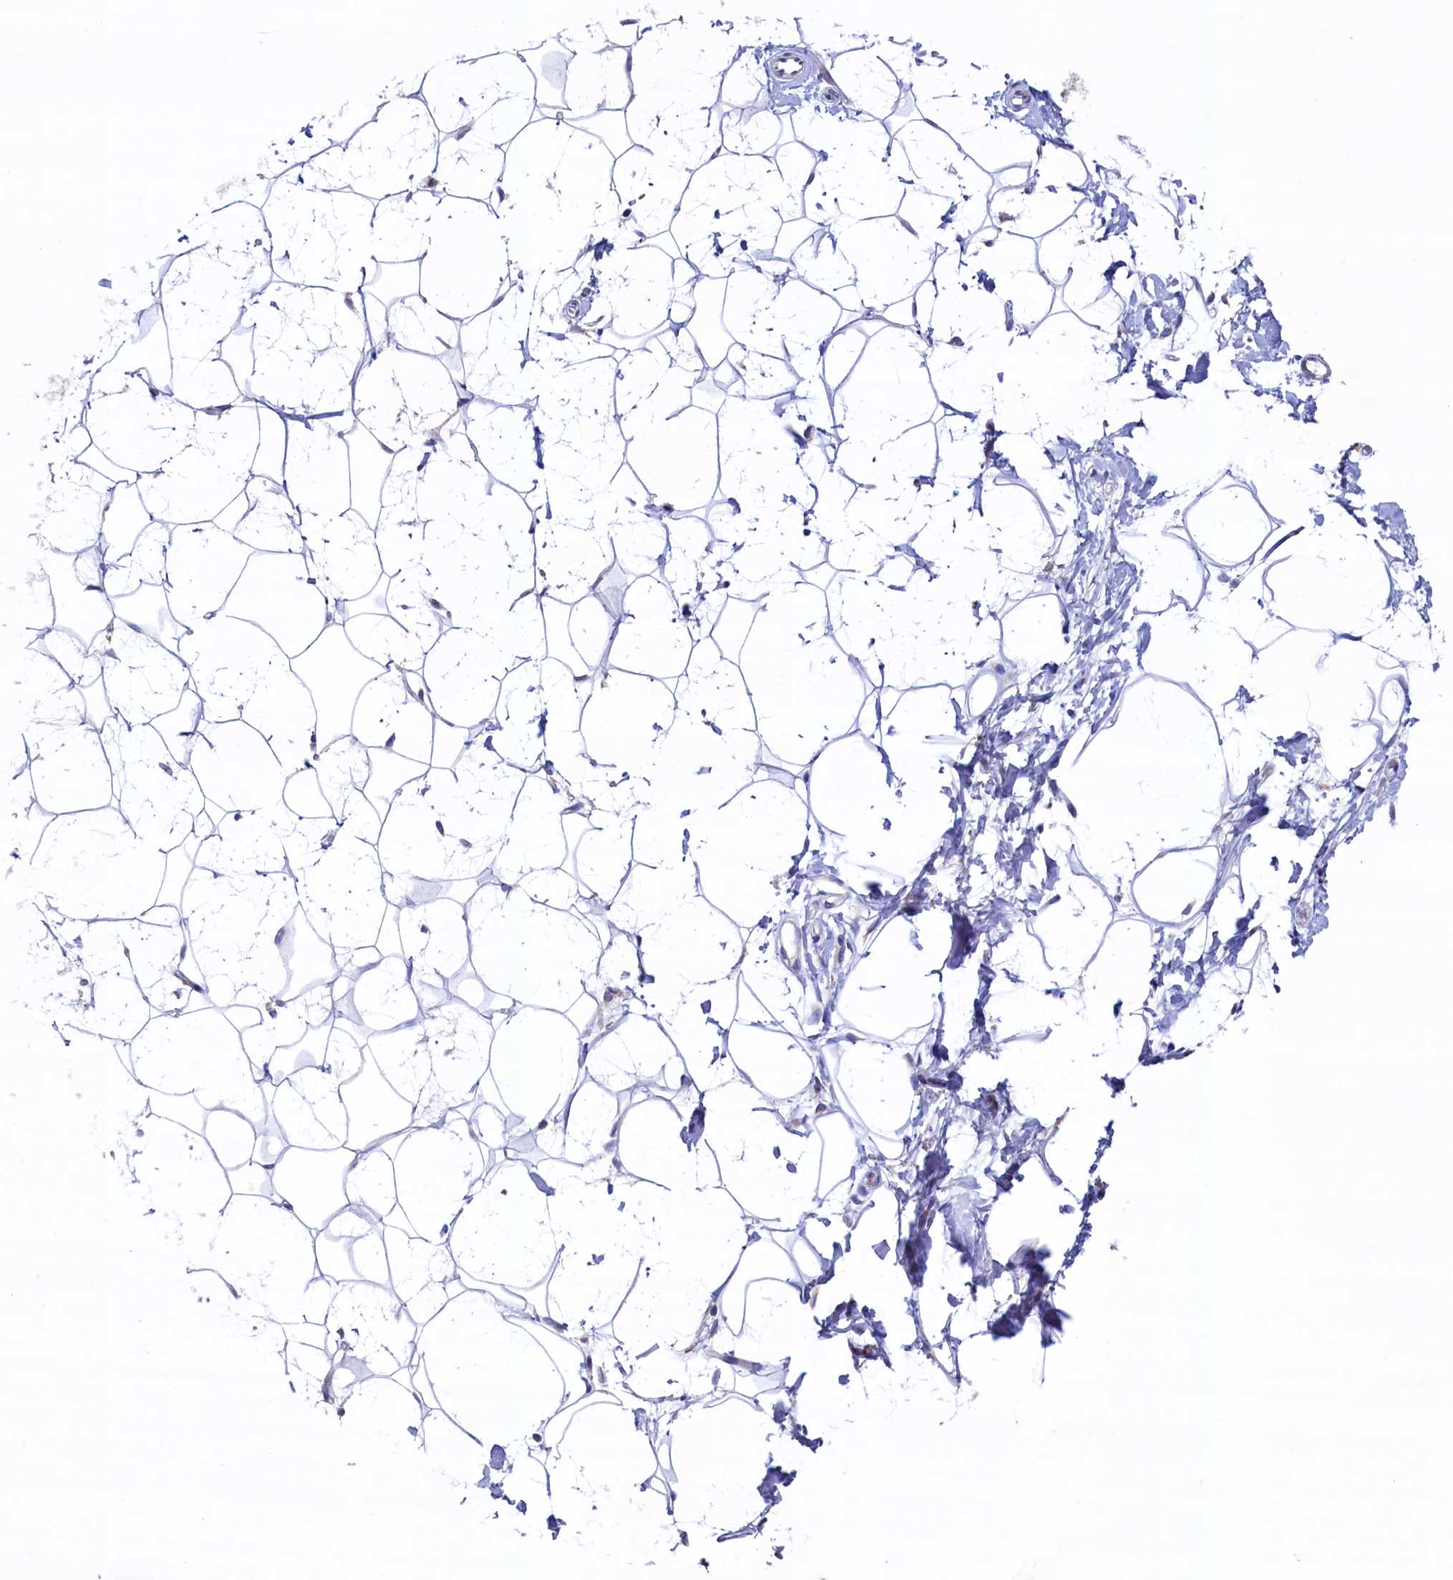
{"staining": {"intensity": "negative", "quantity": "none", "location": "none"}, "tissue": "adipose tissue", "cell_type": "Adipocytes", "image_type": "normal", "snomed": [{"axis": "morphology", "description": "Normal tissue, NOS"}, {"axis": "topography", "description": "Breast"}], "caption": "This micrograph is of unremarkable adipose tissue stained with immunohistochemistry (IHC) to label a protein in brown with the nuclei are counter-stained blue. There is no expression in adipocytes.", "gene": "CBLIF", "patient": {"sex": "female", "age": 26}}